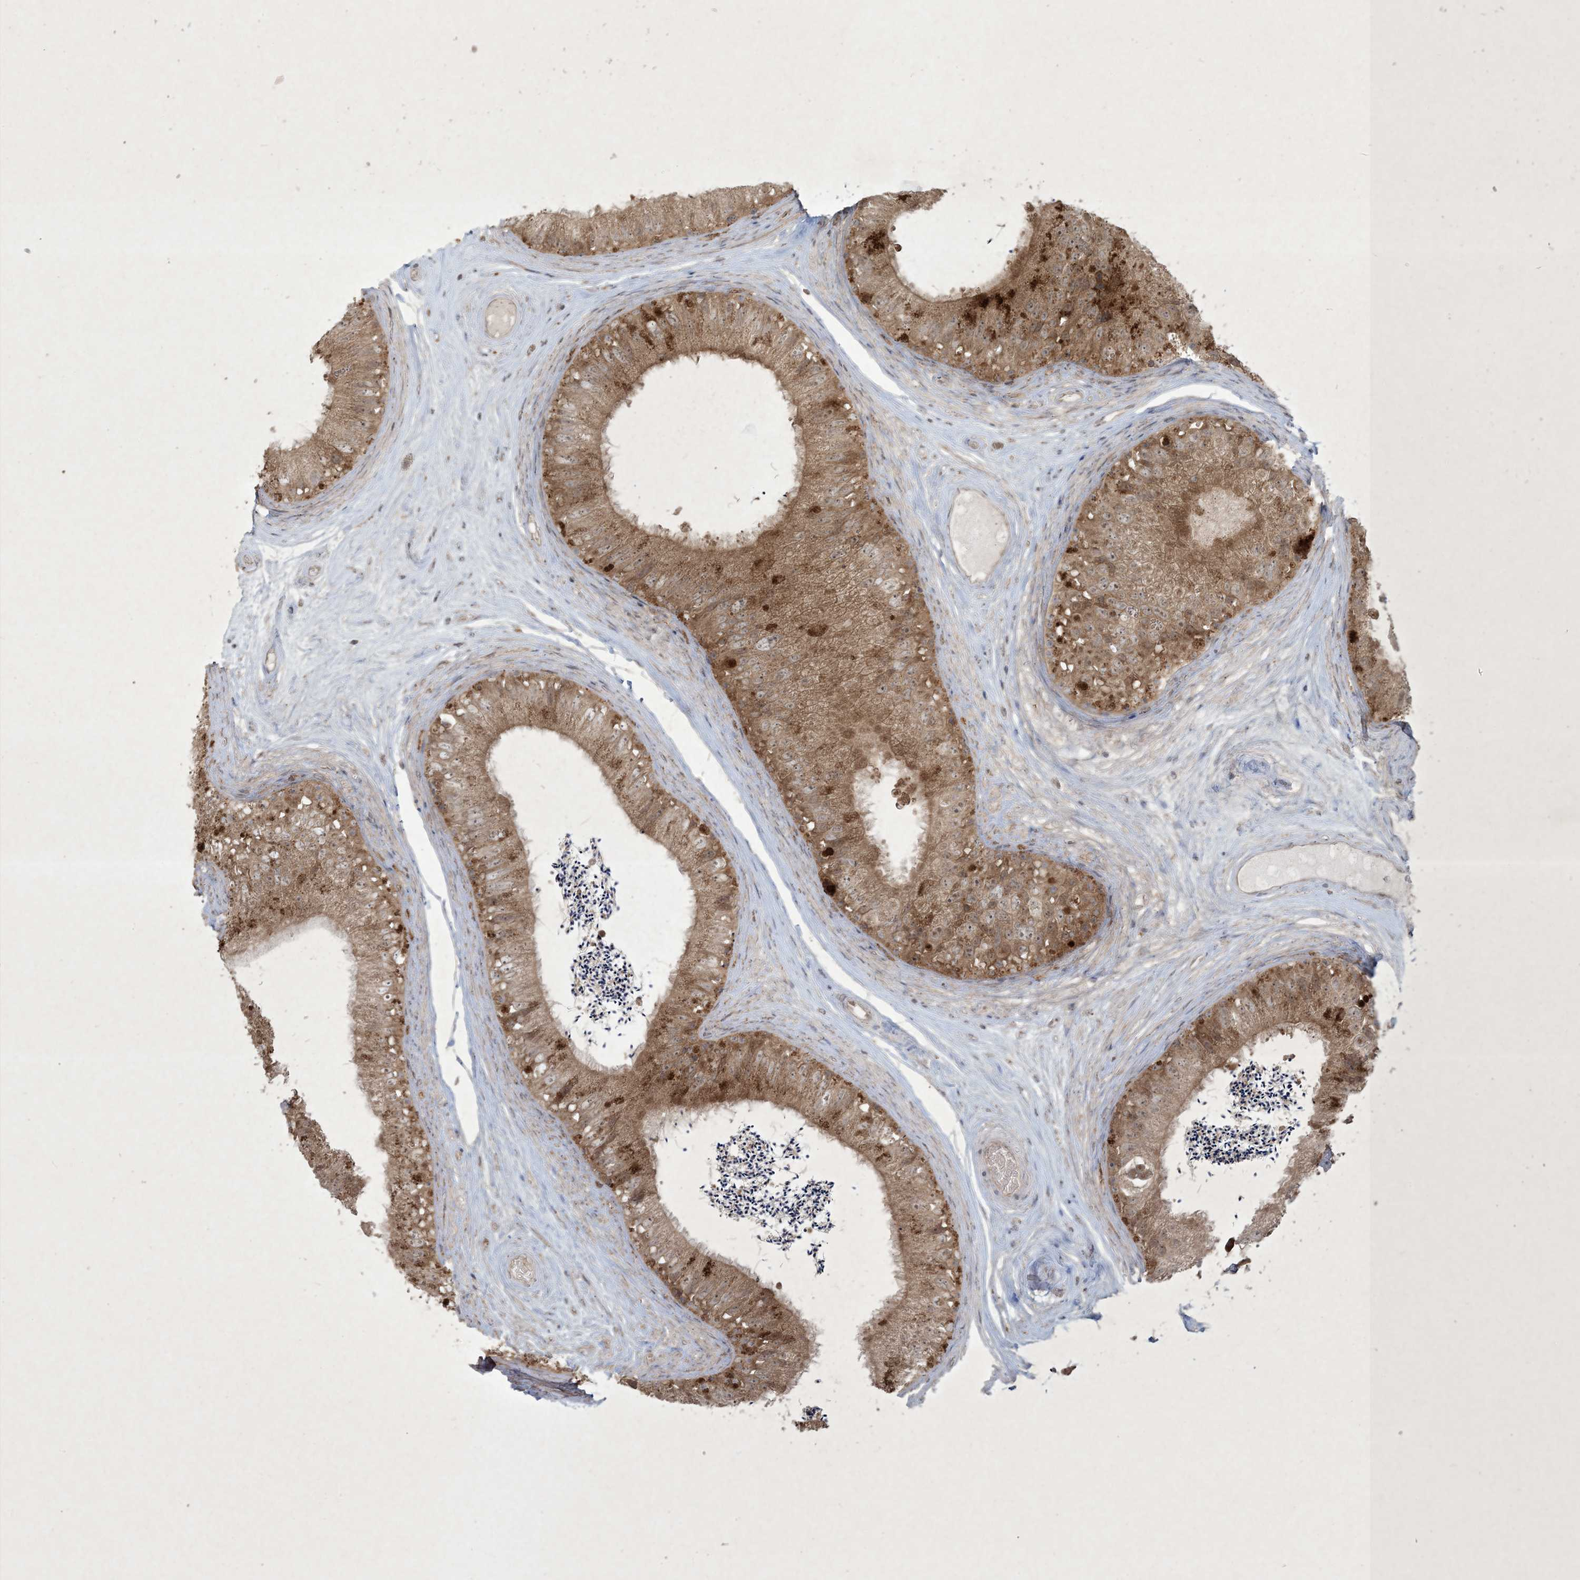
{"staining": {"intensity": "moderate", "quantity": ">75%", "location": "cytoplasmic/membranous,nuclear"}, "tissue": "epididymis", "cell_type": "Glandular cells", "image_type": "normal", "snomed": [{"axis": "morphology", "description": "Normal tissue, NOS"}, {"axis": "topography", "description": "Epididymis"}], "caption": "Moderate cytoplasmic/membranous,nuclear expression for a protein is identified in approximately >75% of glandular cells of unremarkable epididymis using immunohistochemistry (IHC).", "gene": "NRBP2", "patient": {"sex": "male", "age": 77}}